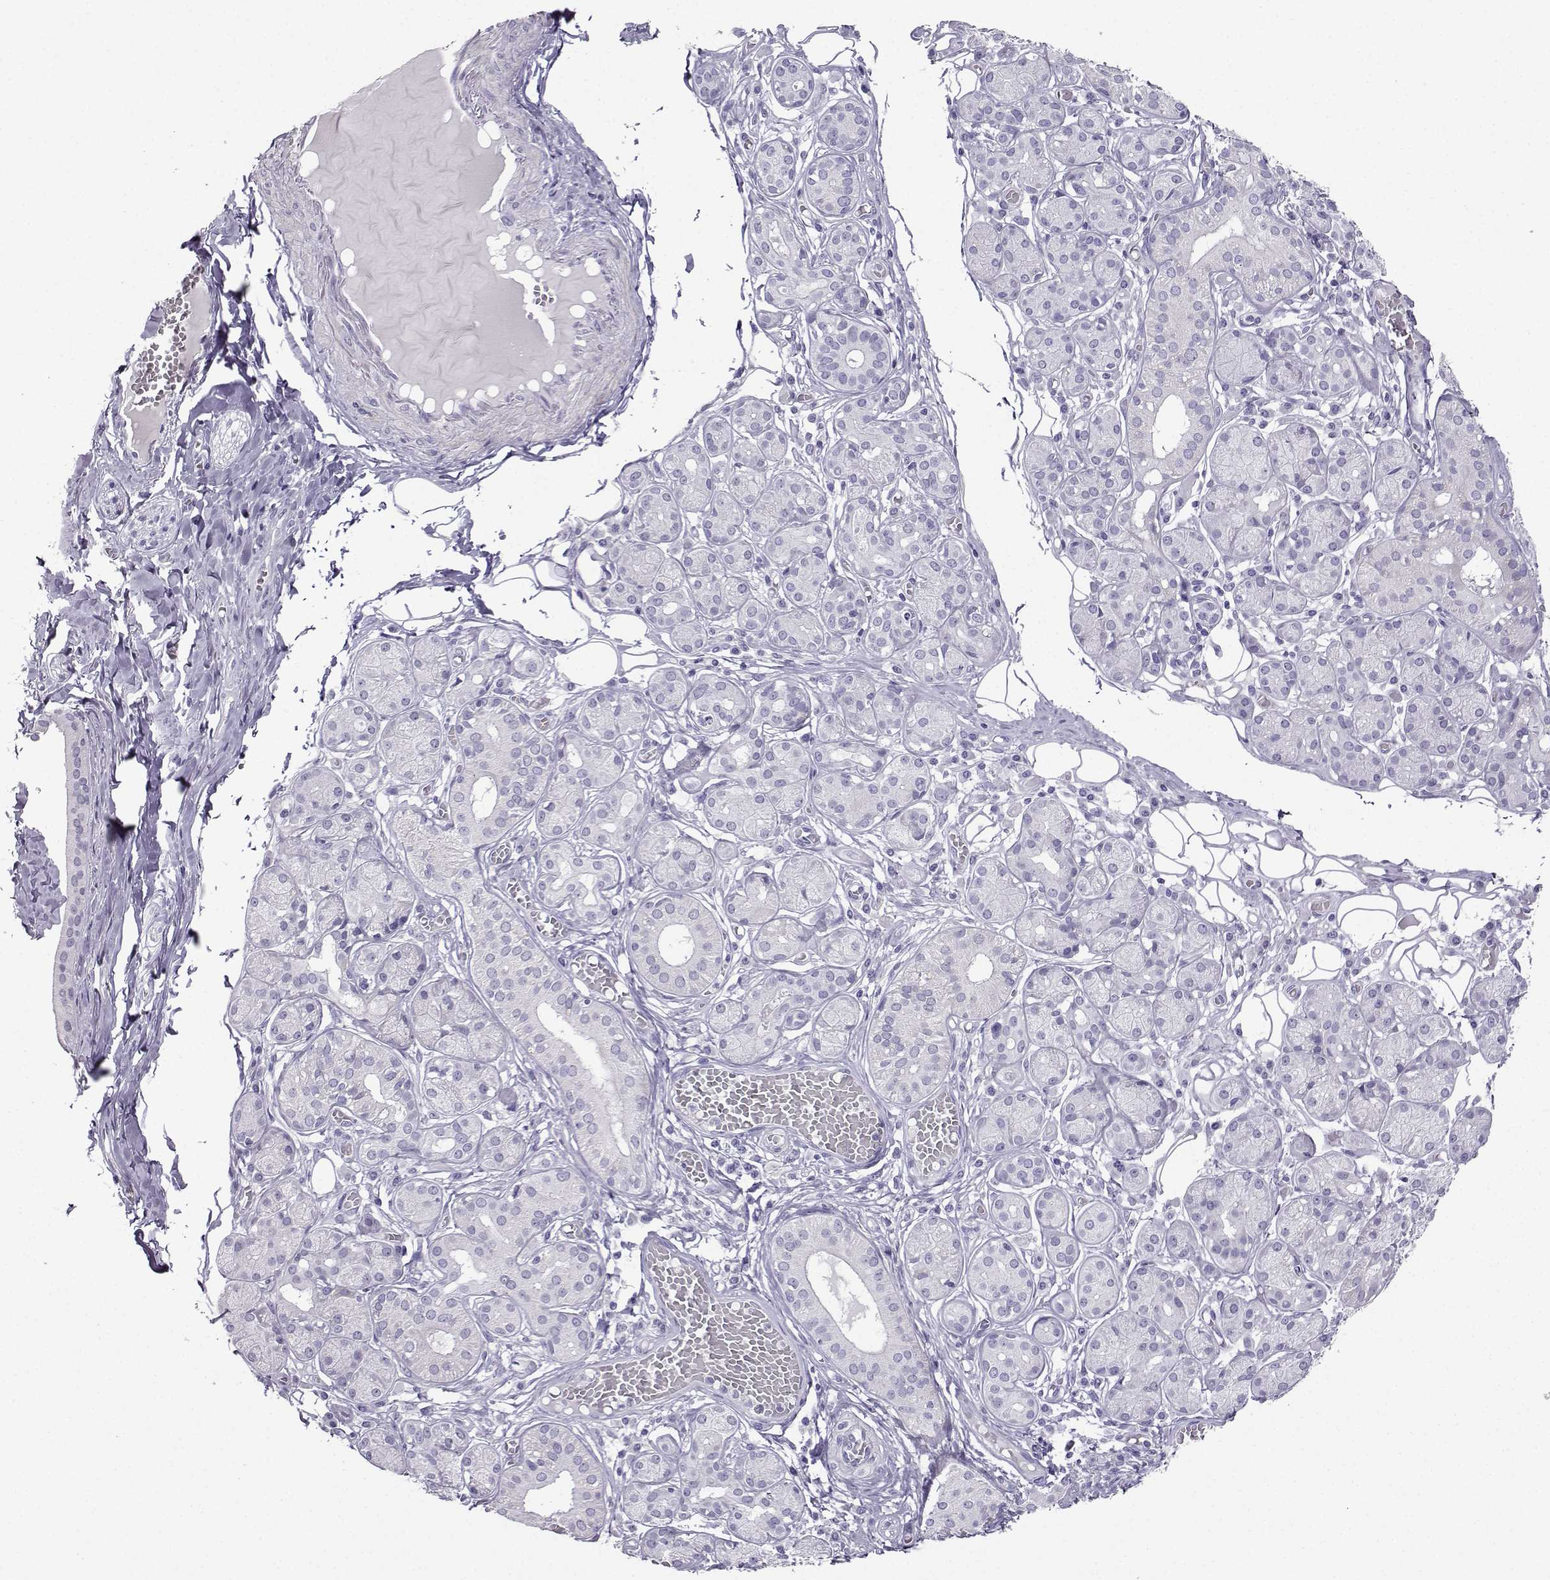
{"staining": {"intensity": "negative", "quantity": "none", "location": "none"}, "tissue": "salivary gland", "cell_type": "Glandular cells", "image_type": "normal", "snomed": [{"axis": "morphology", "description": "Normal tissue, NOS"}, {"axis": "topography", "description": "Salivary gland"}, {"axis": "topography", "description": "Peripheral nerve tissue"}], "caption": "The immunohistochemistry micrograph has no significant staining in glandular cells of salivary gland.", "gene": "FBXO24", "patient": {"sex": "male", "age": 71}}